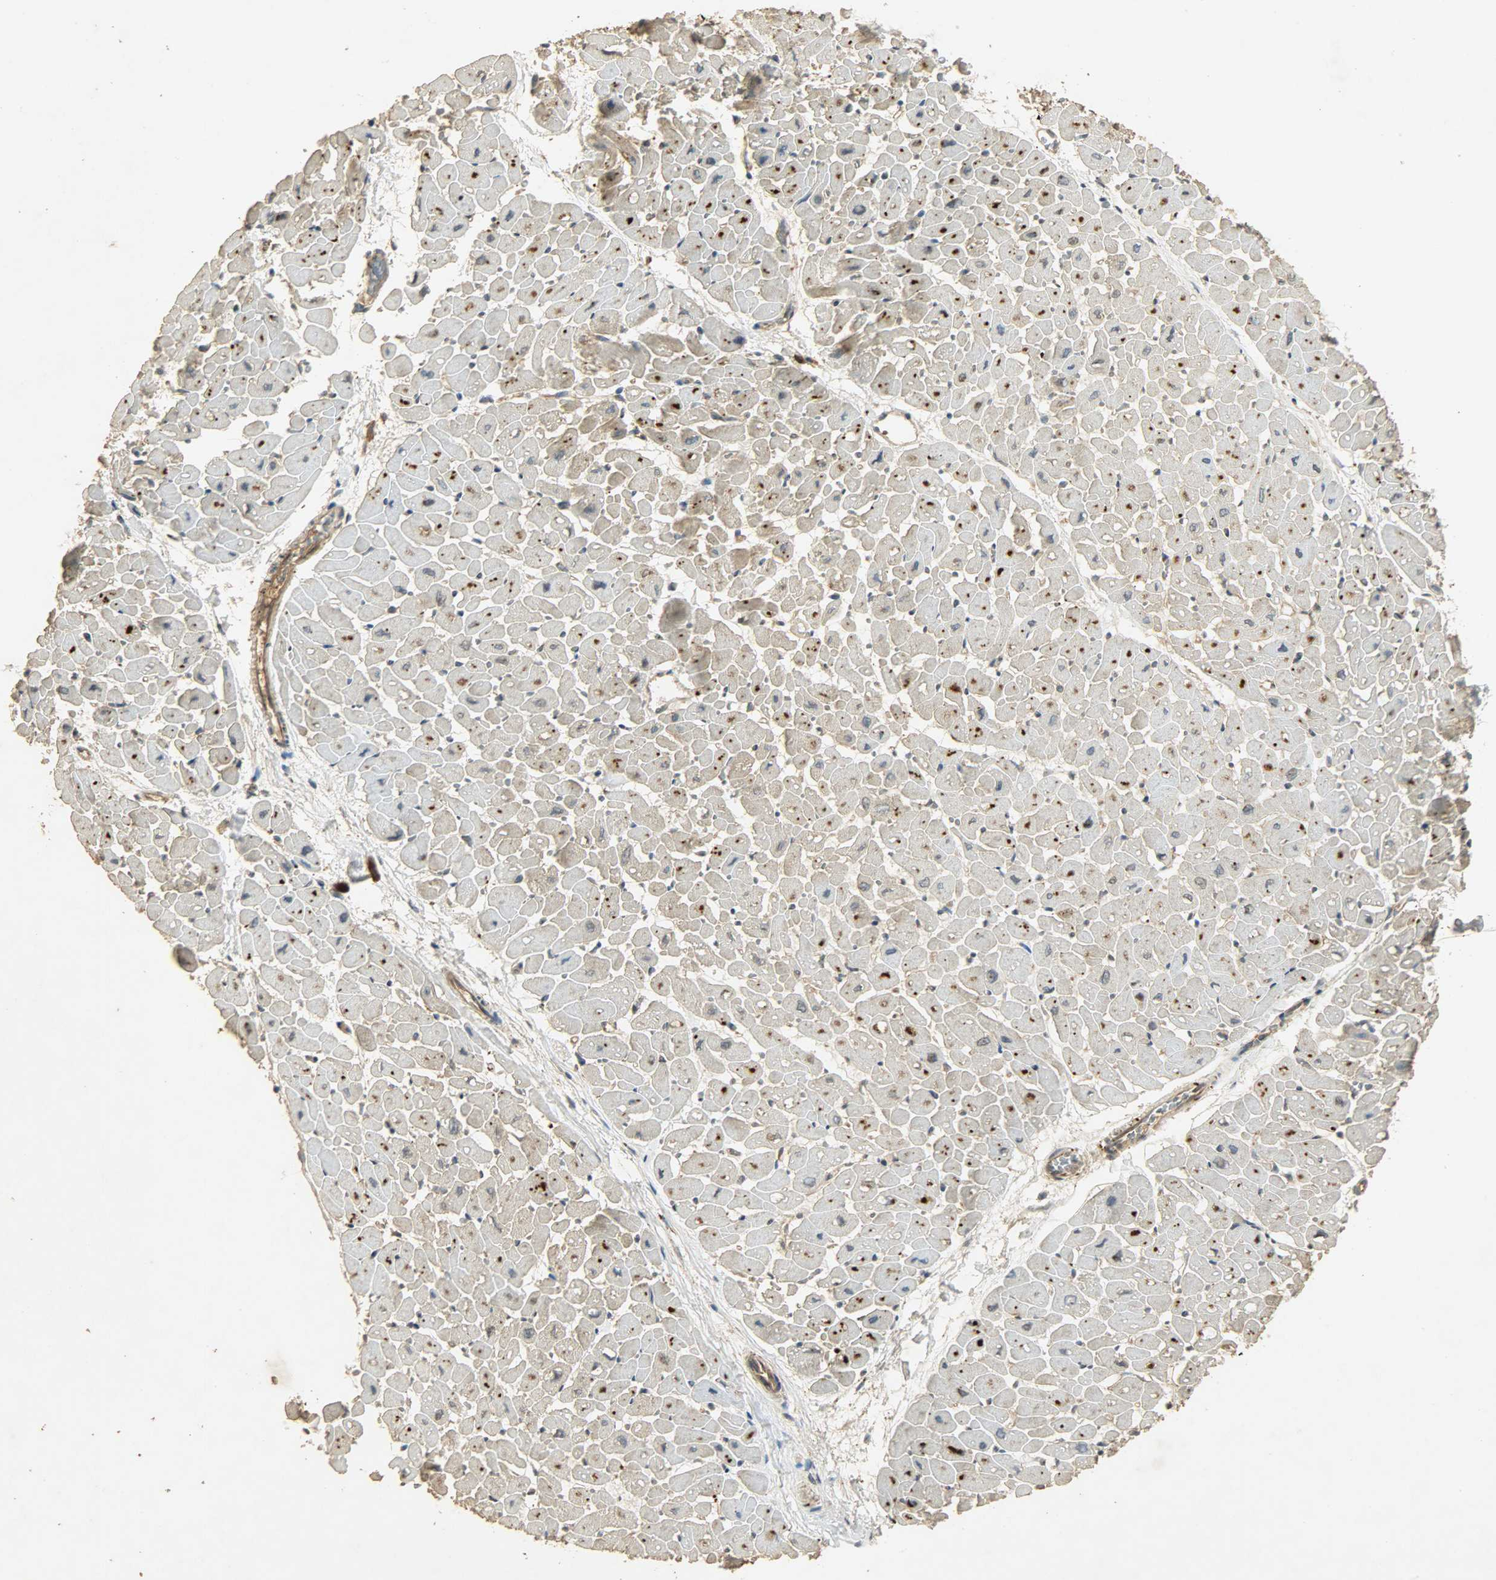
{"staining": {"intensity": "strong", "quantity": ">75%", "location": "cytoplasmic/membranous"}, "tissue": "heart muscle", "cell_type": "Cardiomyocytes", "image_type": "normal", "snomed": [{"axis": "morphology", "description": "Normal tissue, NOS"}, {"axis": "topography", "description": "Heart"}], "caption": "Heart muscle was stained to show a protein in brown. There is high levels of strong cytoplasmic/membranous expression in approximately >75% of cardiomyocytes.", "gene": "ATP2B1", "patient": {"sex": "male", "age": 45}}